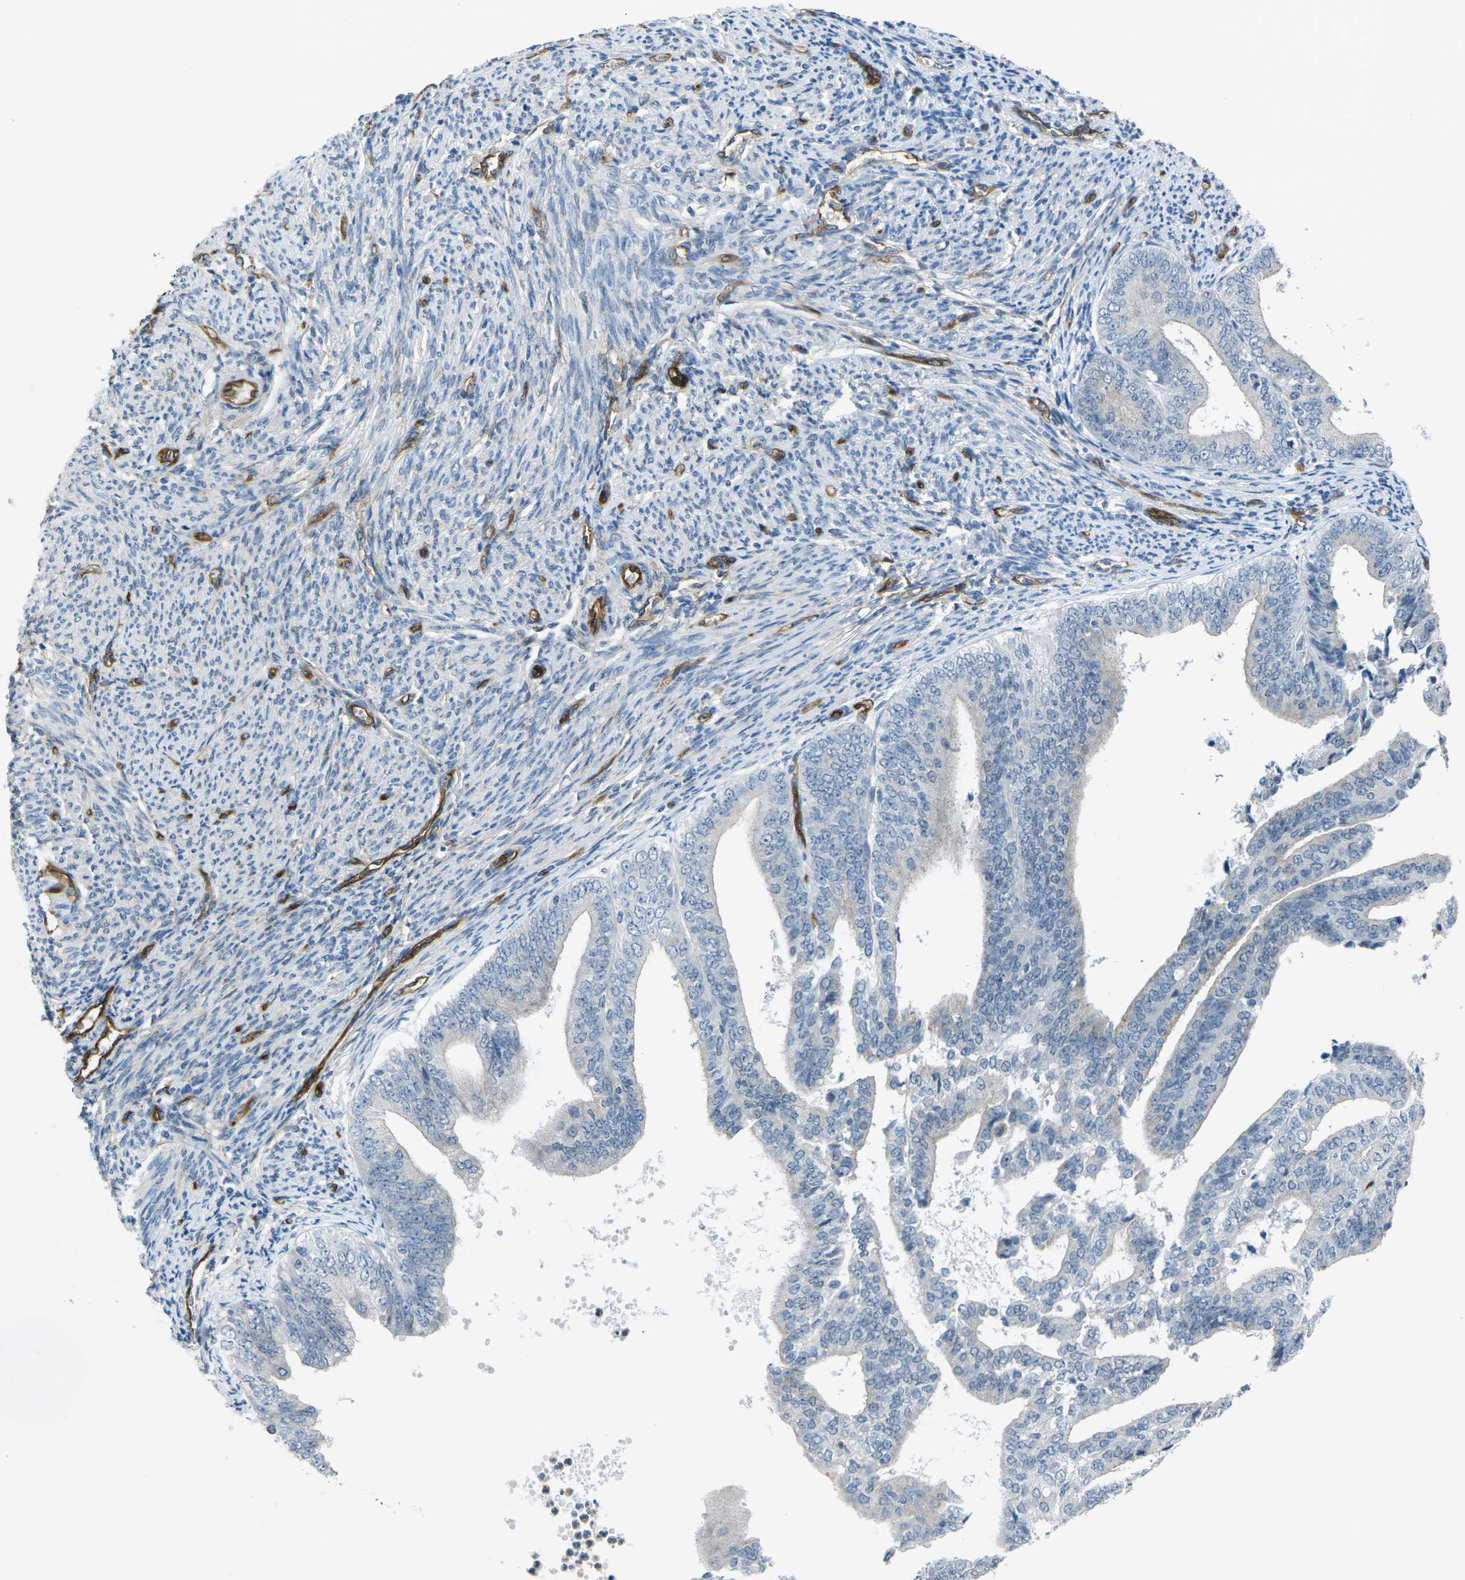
{"staining": {"intensity": "negative", "quantity": "none", "location": "none"}, "tissue": "endometrial cancer", "cell_type": "Tumor cells", "image_type": "cancer", "snomed": [{"axis": "morphology", "description": "Adenocarcinoma, NOS"}, {"axis": "topography", "description": "Endometrium"}], "caption": "Immunohistochemical staining of endometrial cancer (adenocarcinoma) displays no significant expression in tumor cells. (Immunohistochemistry, brightfield microscopy, high magnification).", "gene": "HSPA12B", "patient": {"sex": "female", "age": 63}}